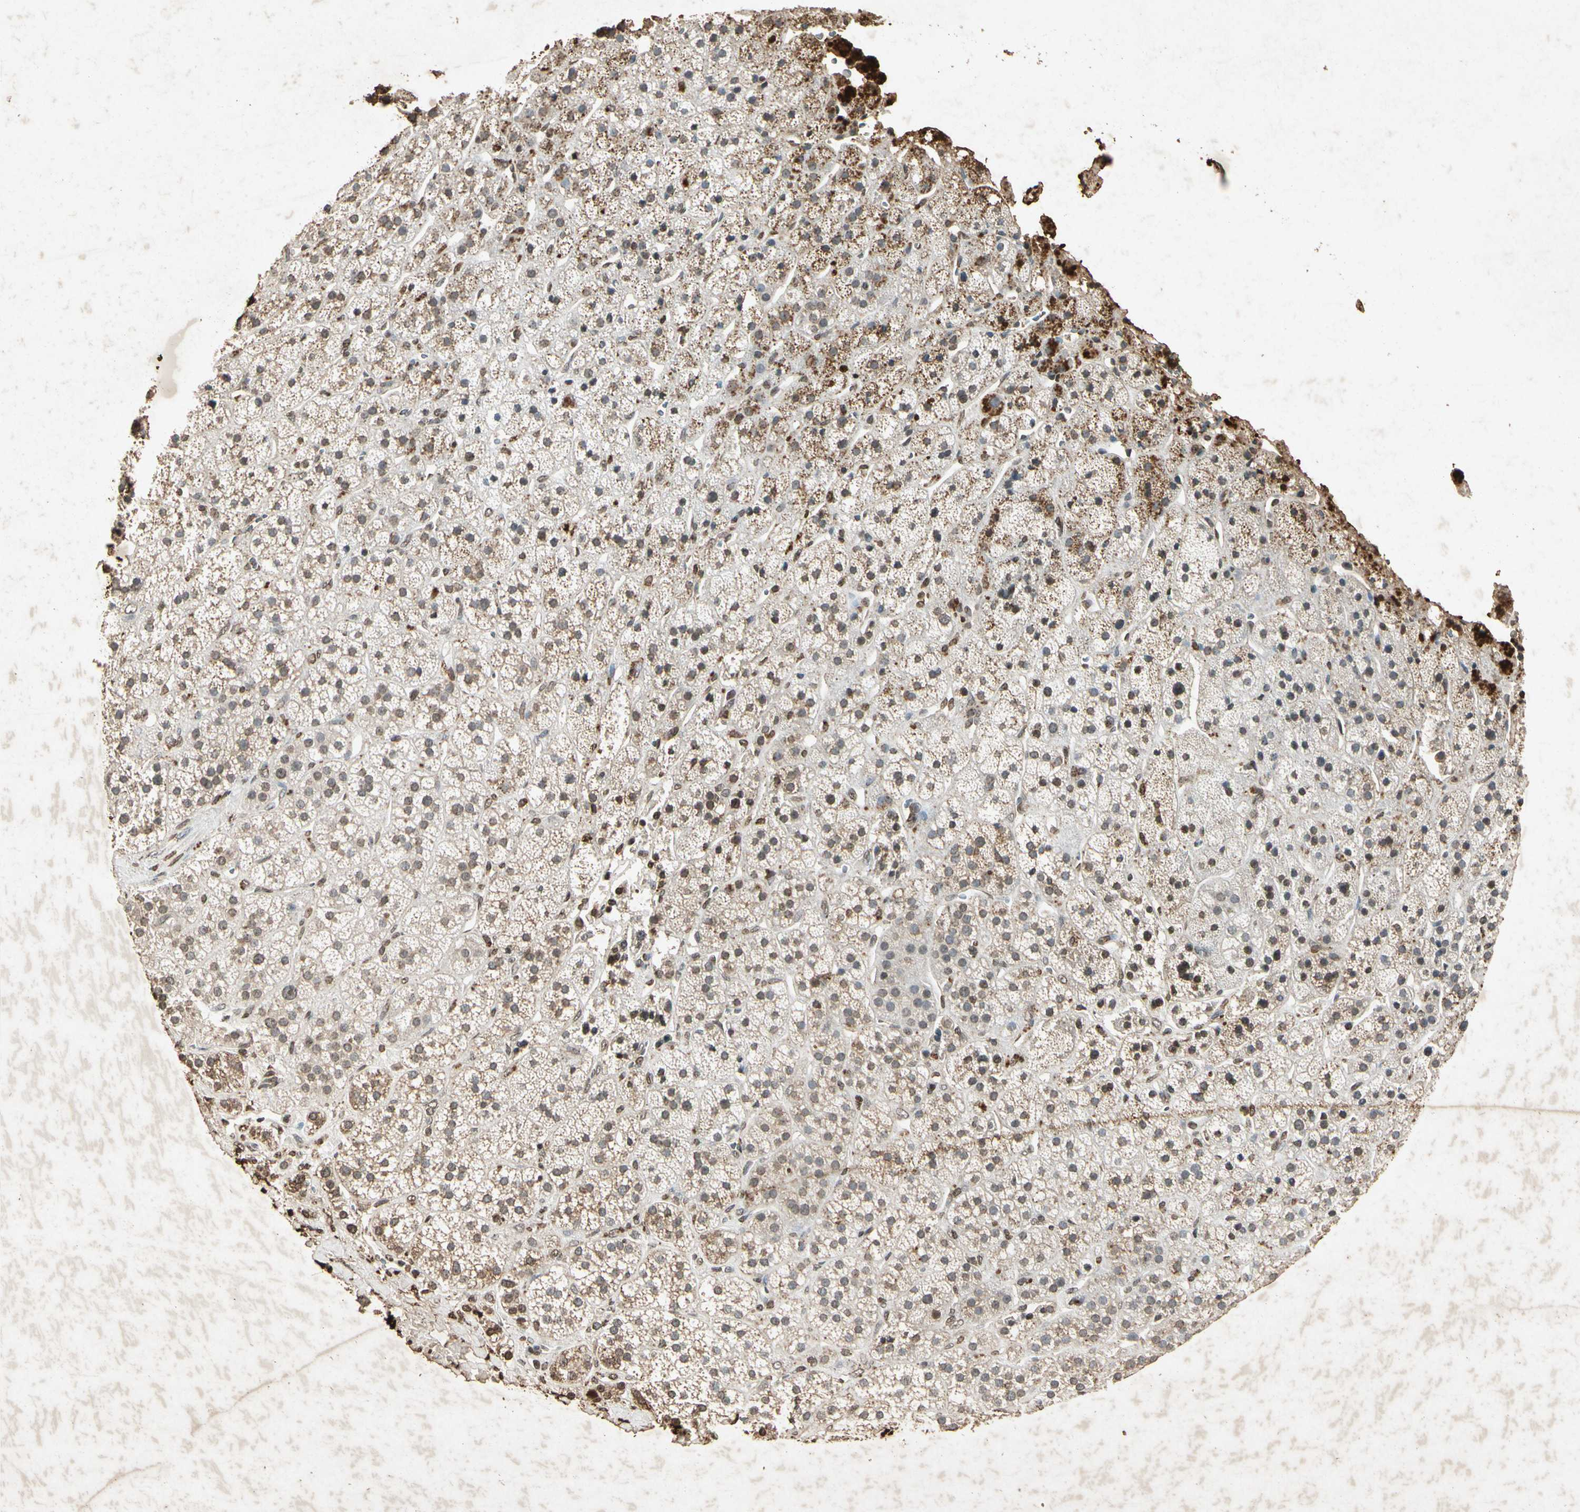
{"staining": {"intensity": "weak", "quantity": "25%-75%", "location": "cytoplasmic/membranous"}, "tissue": "adrenal gland", "cell_type": "Glandular cells", "image_type": "normal", "snomed": [{"axis": "morphology", "description": "Normal tissue, NOS"}, {"axis": "topography", "description": "Adrenal gland"}], "caption": "High-power microscopy captured an immunohistochemistry (IHC) photomicrograph of unremarkable adrenal gland, revealing weak cytoplasmic/membranous expression in approximately 25%-75% of glandular cells.", "gene": "MSRB1", "patient": {"sex": "male", "age": 56}}